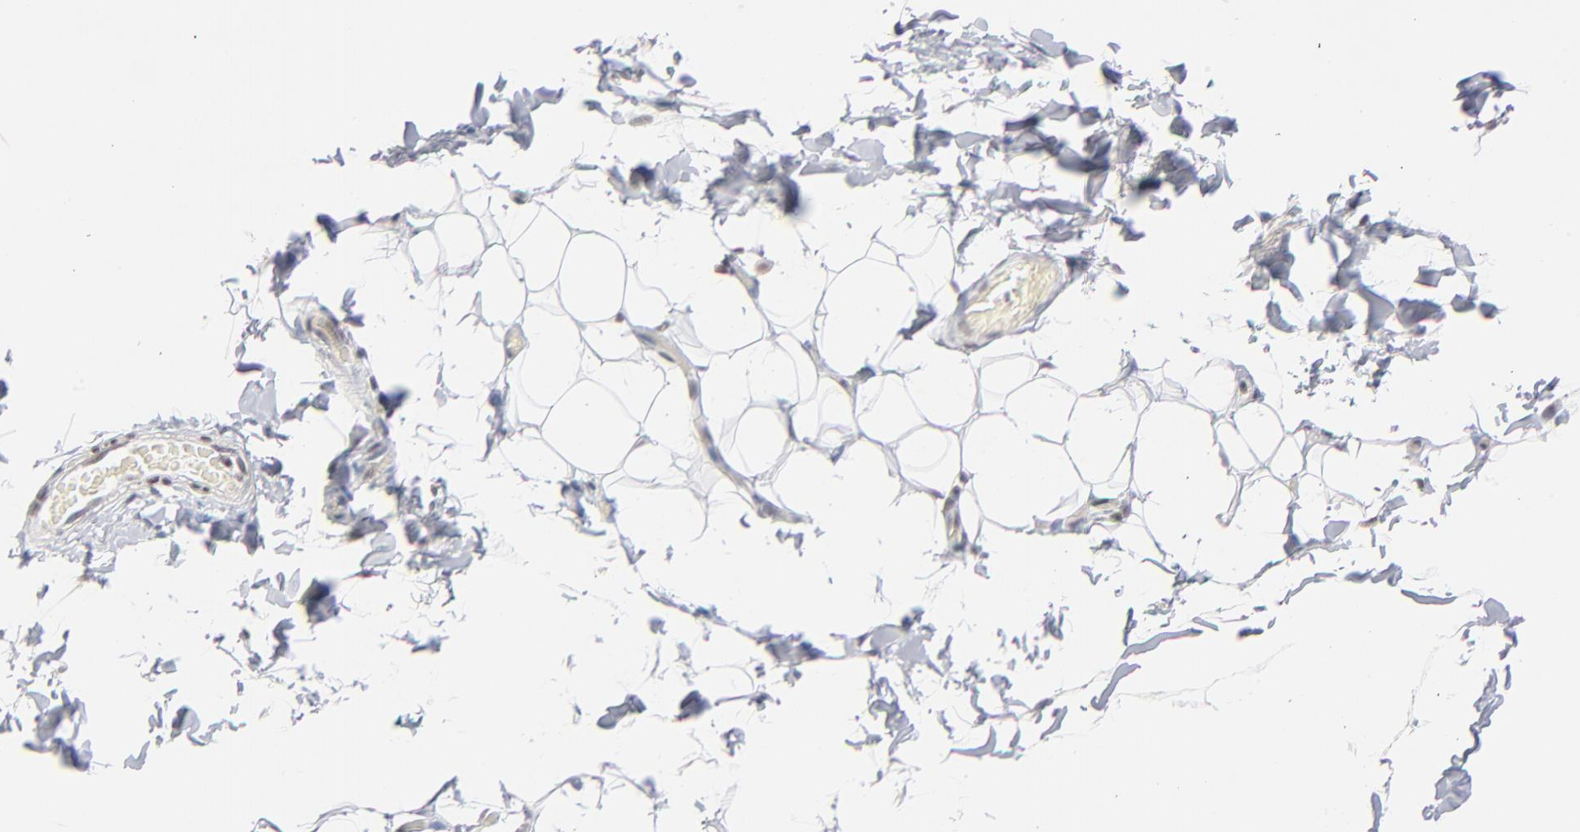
{"staining": {"intensity": "negative", "quantity": "none", "location": "none"}, "tissue": "adipose tissue", "cell_type": "Adipocytes", "image_type": "normal", "snomed": [{"axis": "morphology", "description": "Normal tissue, NOS"}, {"axis": "morphology", "description": "Adenocarcinoma, NOS"}, {"axis": "topography", "description": "Cartilage tissue"}, {"axis": "topography", "description": "Bronchus"}, {"axis": "topography", "description": "Lung"}], "caption": "High magnification brightfield microscopy of unremarkable adipose tissue stained with DAB (3,3'-diaminobenzidine) (brown) and counterstained with hematoxylin (blue): adipocytes show no significant positivity. The staining was performed using DAB (3,3'-diaminobenzidine) to visualize the protein expression in brown, while the nuclei were stained in blue with hematoxylin (Magnification: 20x).", "gene": "ZNF143", "patient": {"sex": "female", "age": 67}}